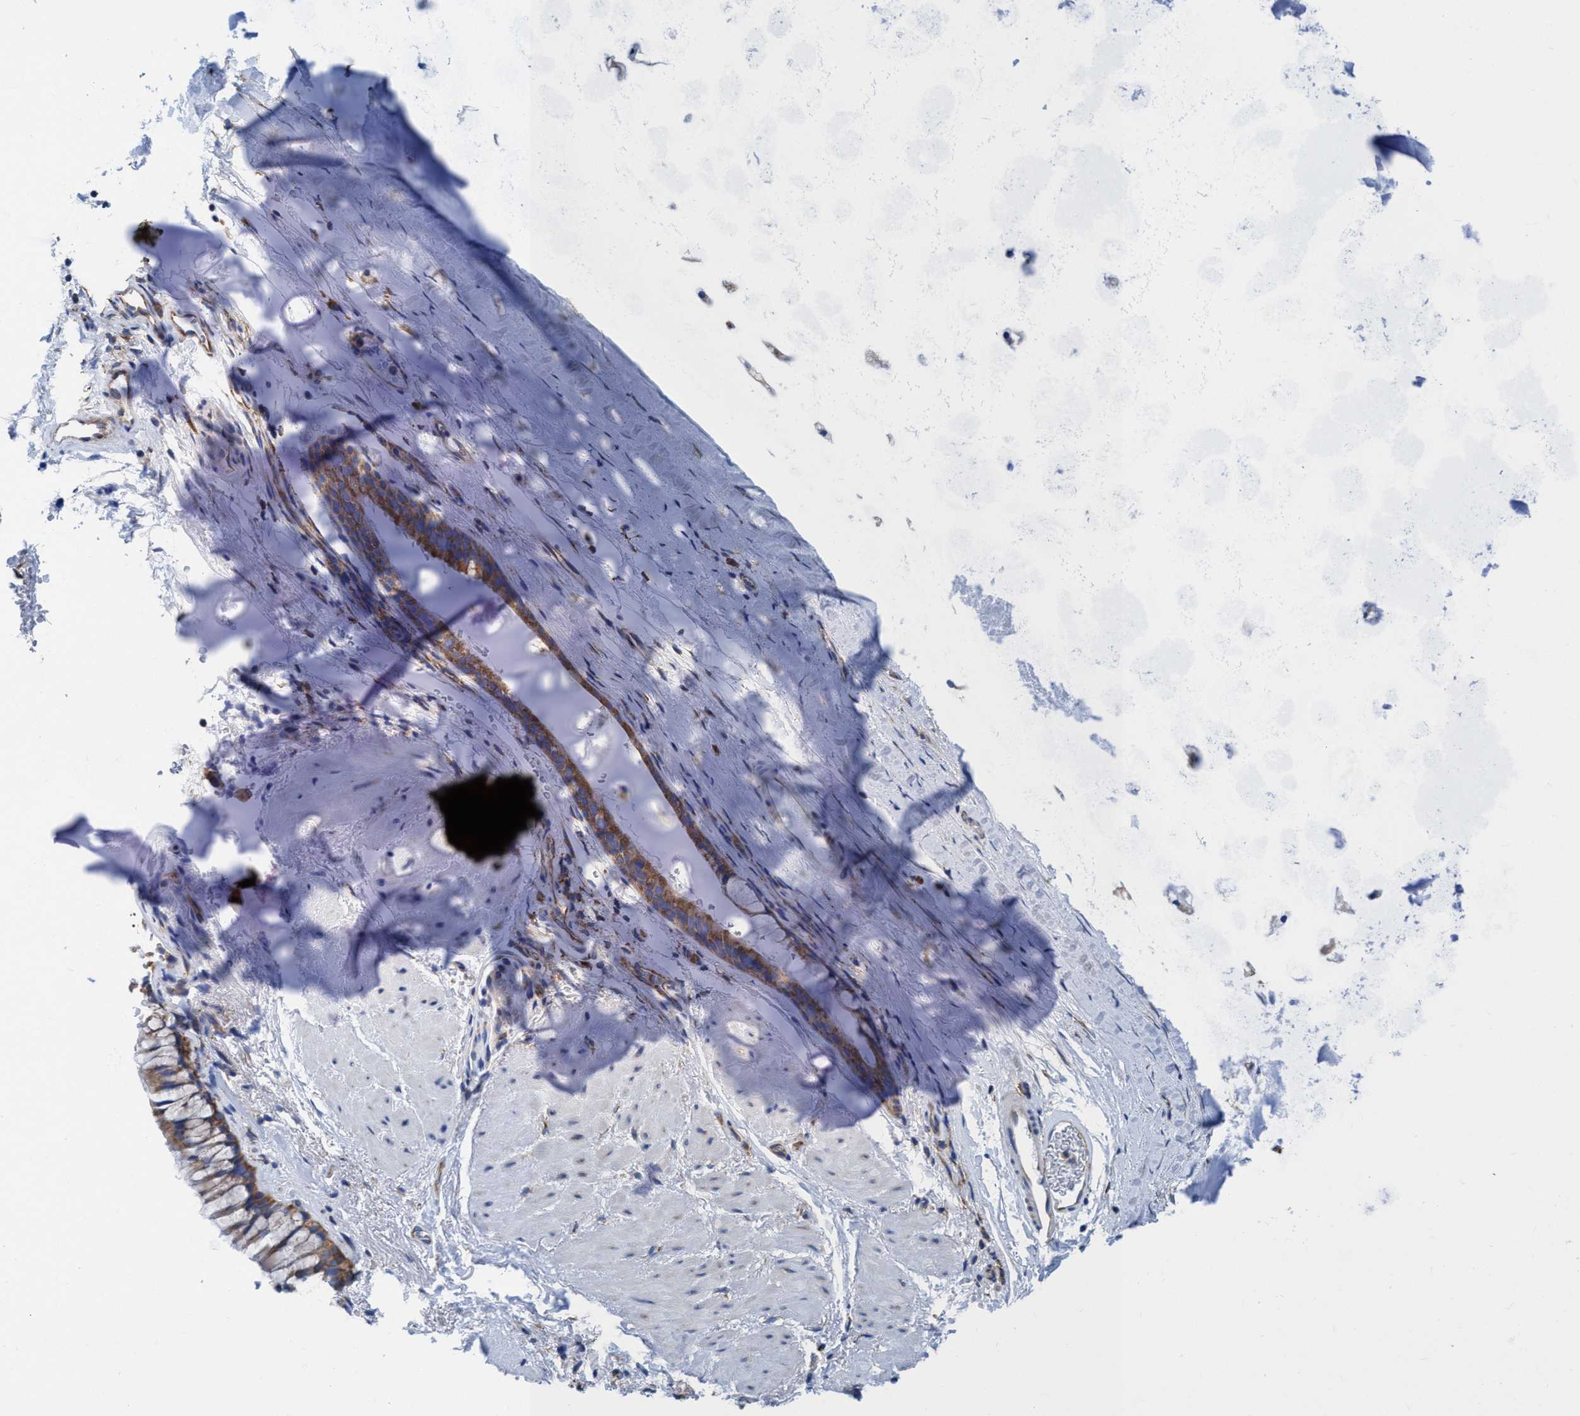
{"staining": {"intensity": "moderate", "quantity": ">75%", "location": "cytoplasmic/membranous"}, "tissue": "bronchus", "cell_type": "Respiratory epithelial cells", "image_type": "normal", "snomed": [{"axis": "morphology", "description": "Normal tissue, NOS"}, {"axis": "topography", "description": "Cartilage tissue"}, {"axis": "topography", "description": "Bronchus"}], "caption": "Bronchus stained with a brown dye displays moderate cytoplasmic/membranous positive positivity in approximately >75% of respiratory epithelial cells.", "gene": "NMT1", "patient": {"sex": "female", "age": 53}}